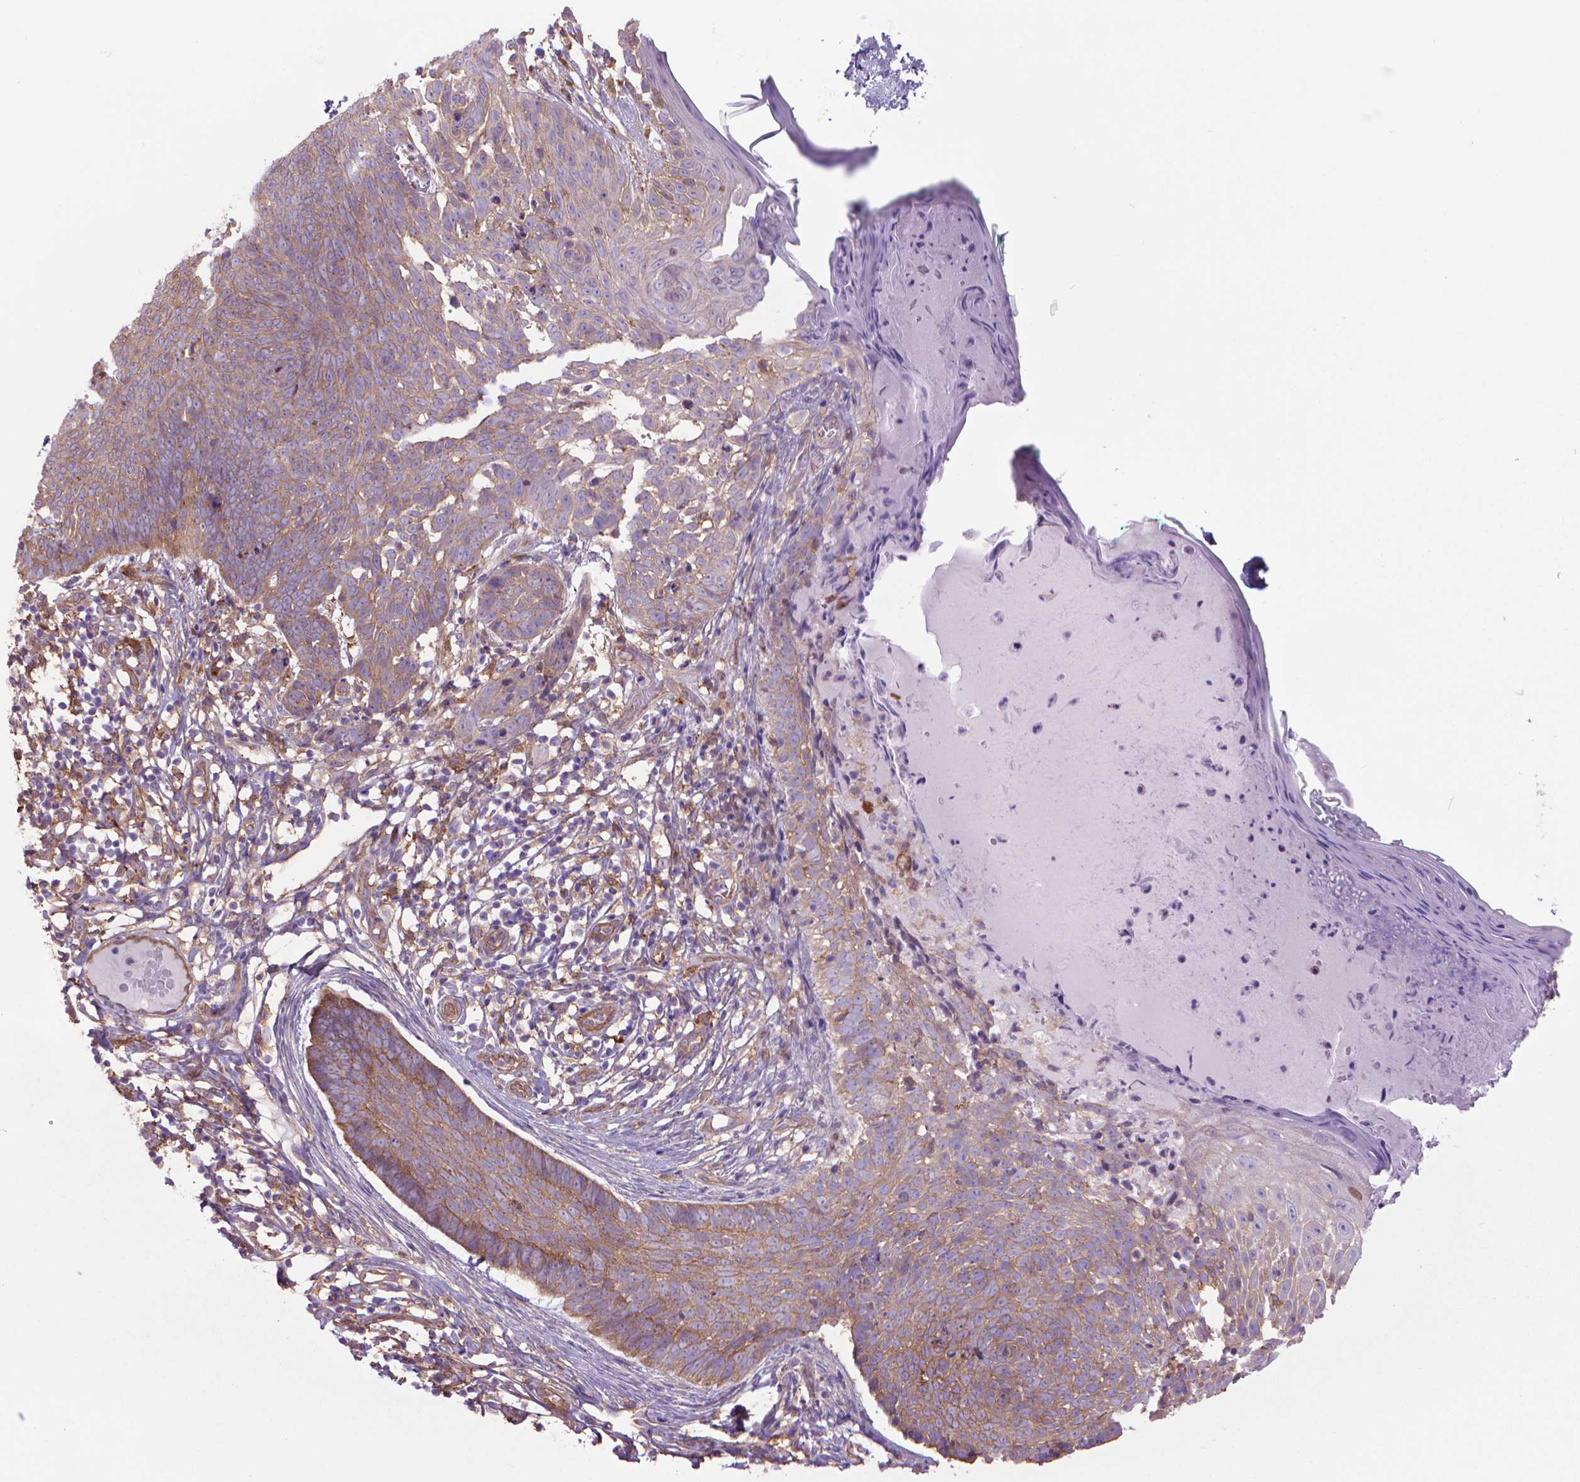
{"staining": {"intensity": "weak", "quantity": ">75%", "location": "cytoplasmic/membranous"}, "tissue": "skin cancer", "cell_type": "Tumor cells", "image_type": "cancer", "snomed": [{"axis": "morphology", "description": "Basal cell carcinoma"}, {"axis": "topography", "description": "Skin"}], "caption": "The immunohistochemical stain highlights weak cytoplasmic/membranous staining in tumor cells of basal cell carcinoma (skin) tissue. (IHC, brightfield microscopy, high magnification).", "gene": "CORO1B", "patient": {"sex": "male", "age": 85}}